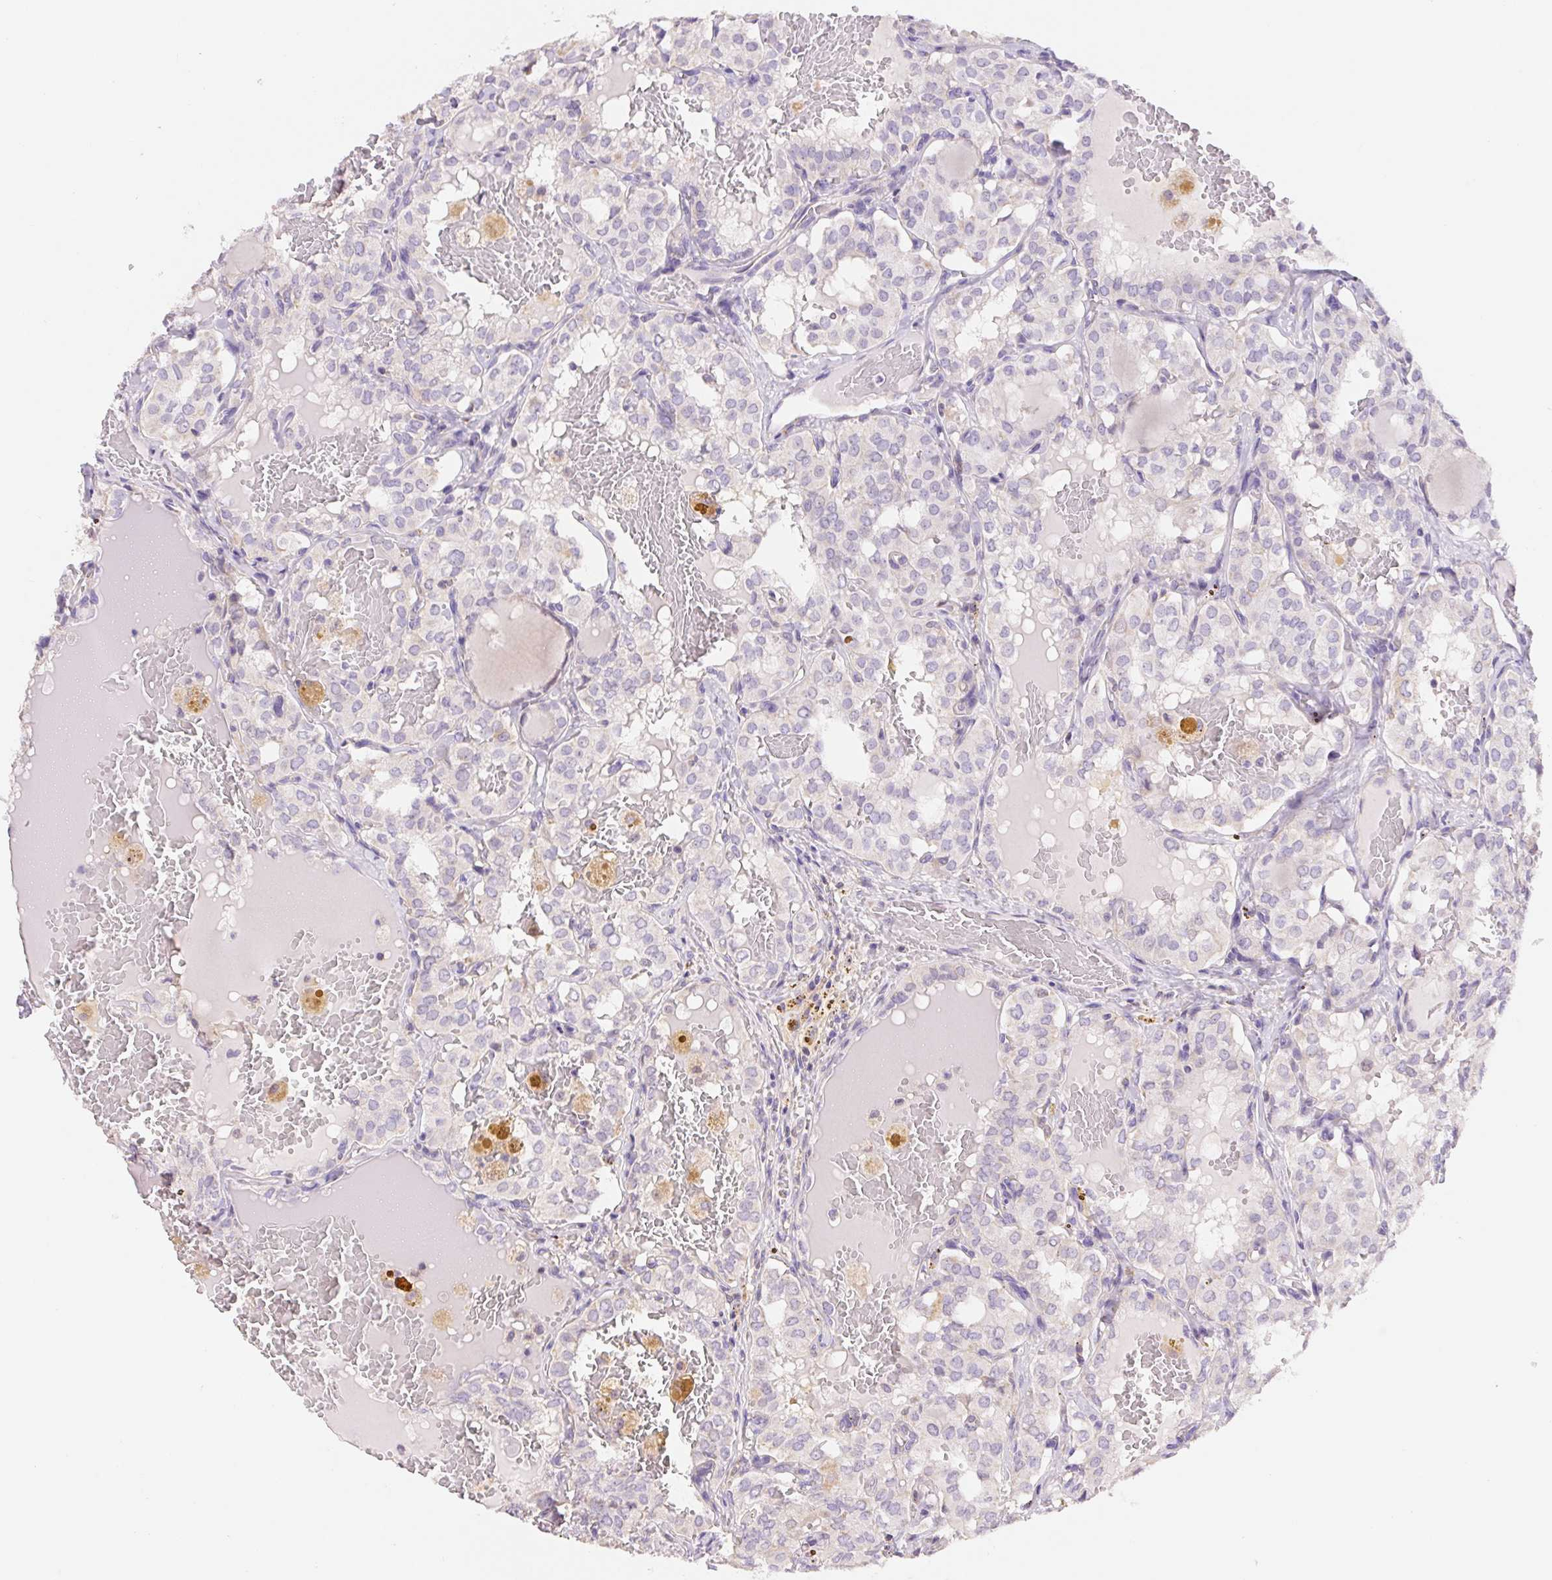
{"staining": {"intensity": "negative", "quantity": "none", "location": "none"}, "tissue": "thyroid cancer", "cell_type": "Tumor cells", "image_type": "cancer", "snomed": [{"axis": "morphology", "description": "Papillary adenocarcinoma, NOS"}, {"axis": "topography", "description": "Thyroid gland"}], "caption": "Tumor cells are negative for protein expression in human papillary adenocarcinoma (thyroid).", "gene": "FKBP6", "patient": {"sex": "male", "age": 20}}